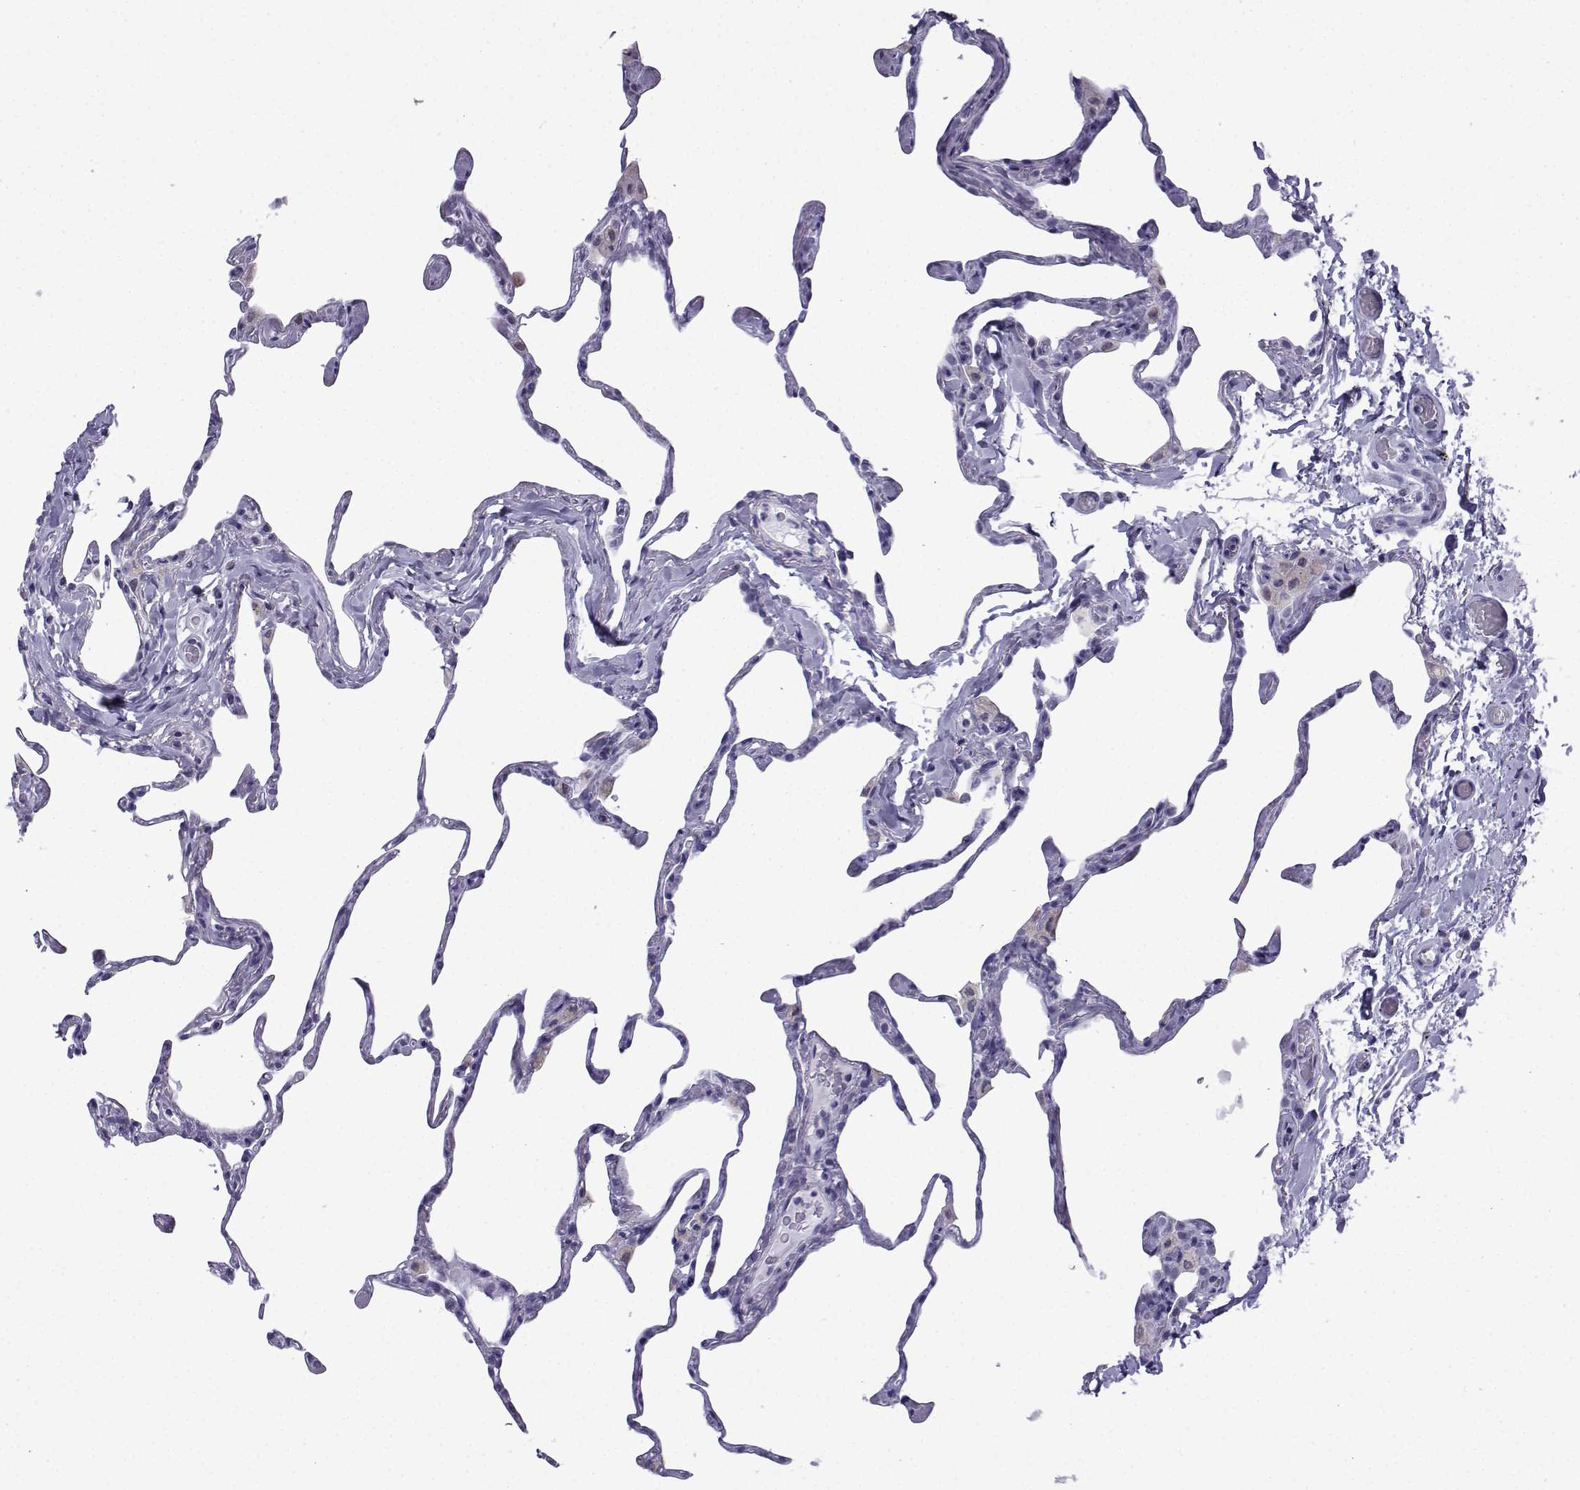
{"staining": {"intensity": "negative", "quantity": "none", "location": "none"}, "tissue": "lung", "cell_type": "Alveolar cells", "image_type": "normal", "snomed": [{"axis": "morphology", "description": "Normal tissue, NOS"}, {"axis": "topography", "description": "Lung"}], "caption": "High magnification brightfield microscopy of unremarkable lung stained with DAB (3,3'-diaminobenzidine) (brown) and counterstained with hematoxylin (blue): alveolar cells show no significant expression. (Immunohistochemistry (ihc), brightfield microscopy, high magnification).", "gene": "ACRBP", "patient": {"sex": "male", "age": 65}}